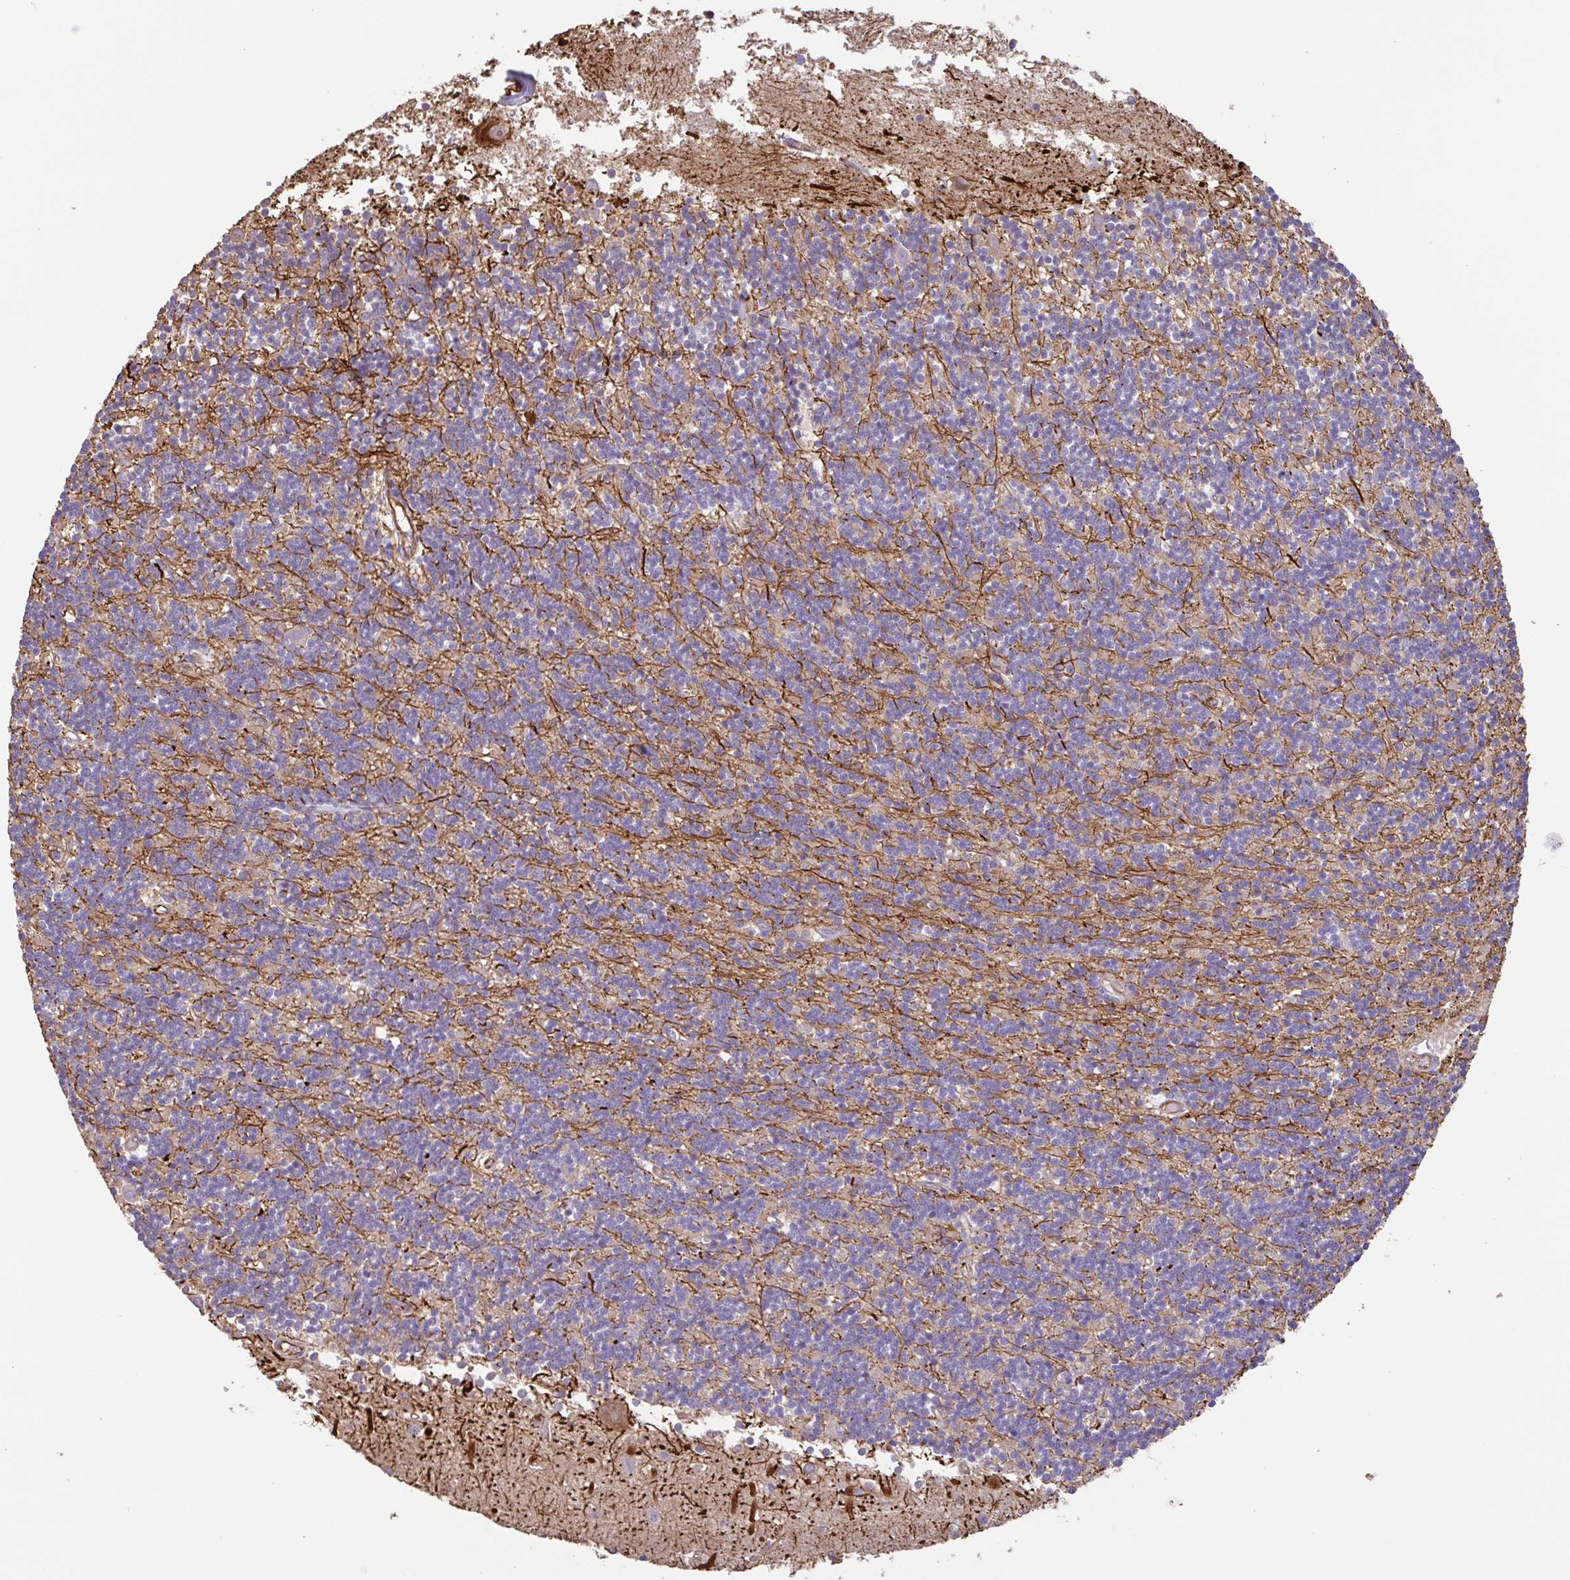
{"staining": {"intensity": "negative", "quantity": "none", "location": "none"}, "tissue": "cerebellum", "cell_type": "Cells in granular layer", "image_type": "normal", "snomed": [{"axis": "morphology", "description": "Normal tissue, NOS"}, {"axis": "topography", "description": "Cerebellum"}], "caption": "This histopathology image is of normal cerebellum stained with IHC to label a protein in brown with the nuclei are counter-stained blue. There is no staining in cells in granular layer.", "gene": "ZNF790", "patient": {"sex": "male", "age": 54}}